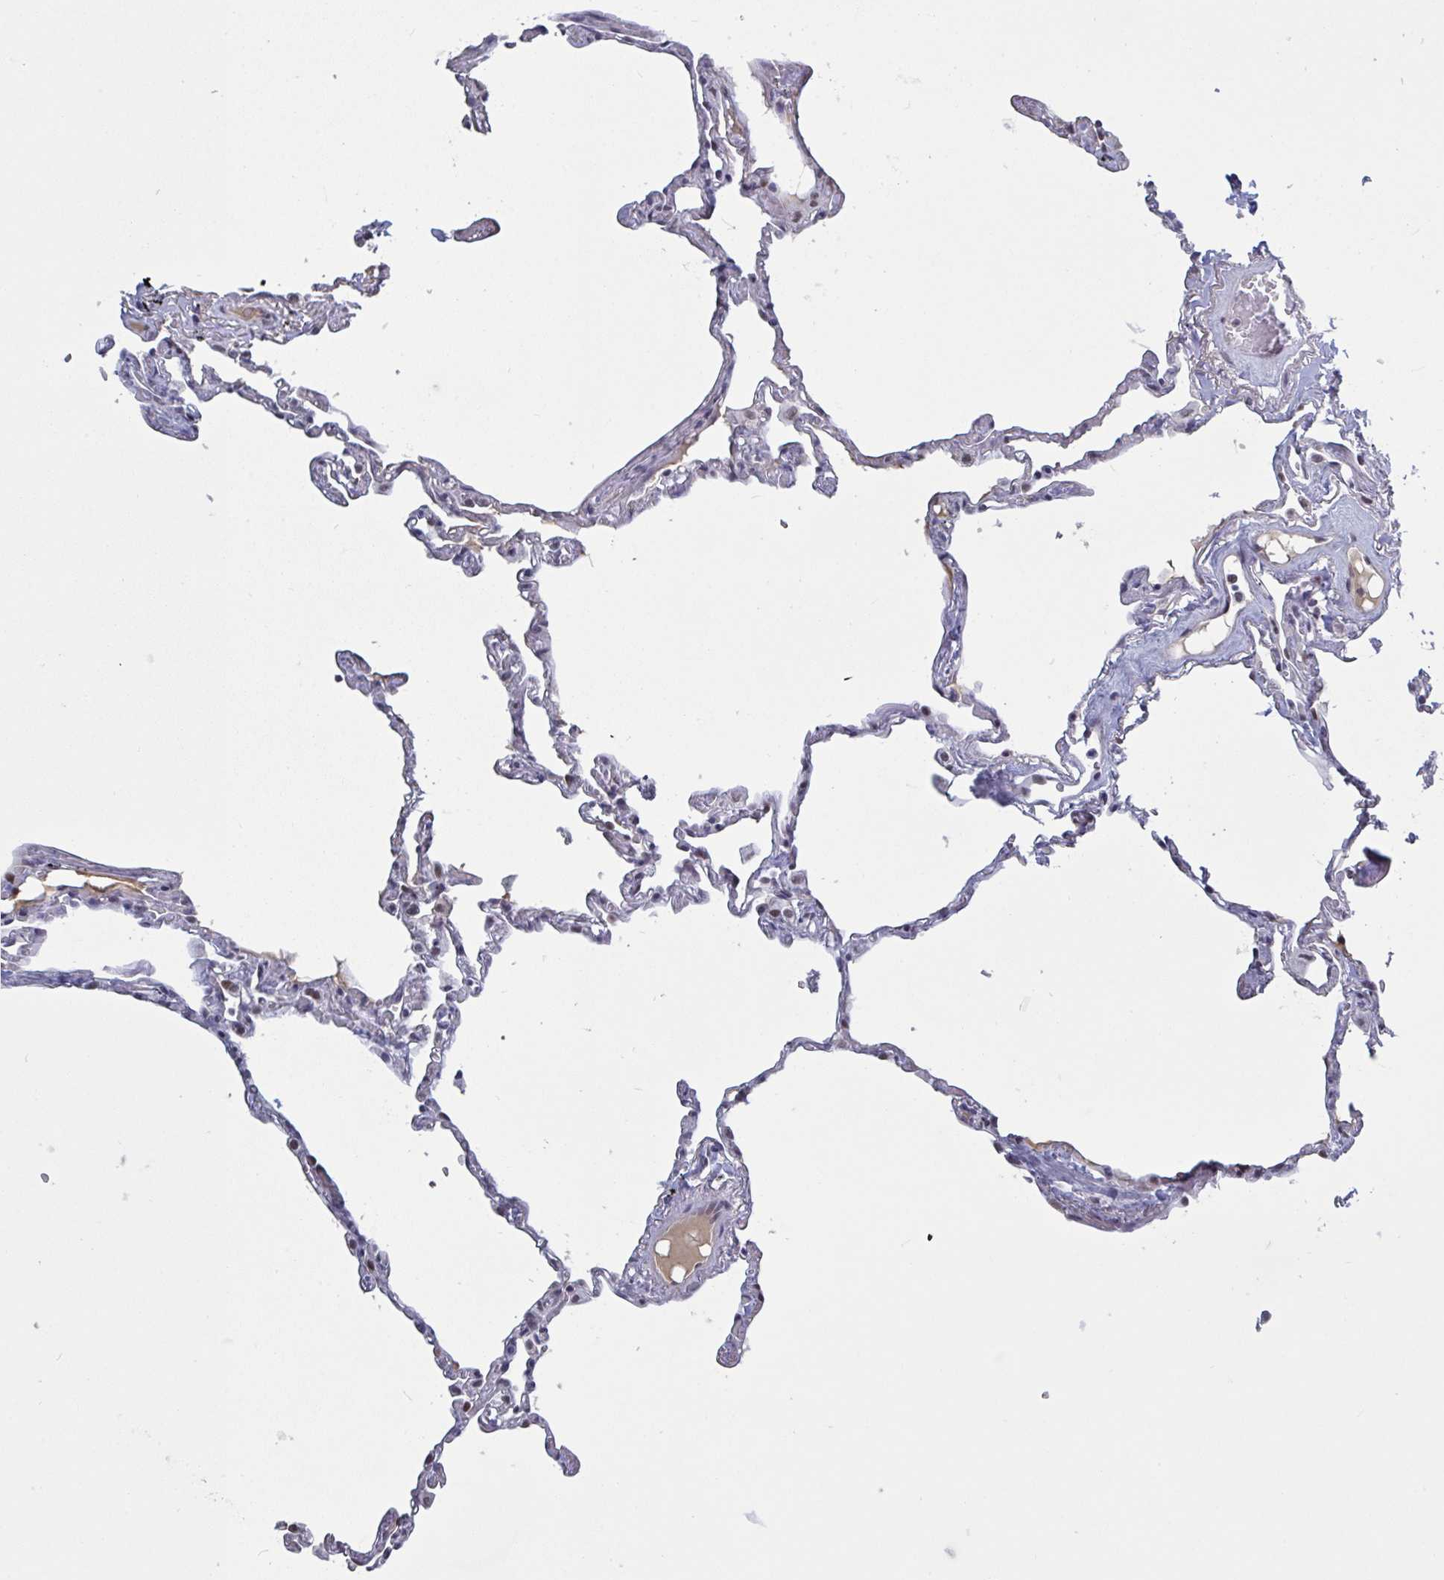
{"staining": {"intensity": "moderate", "quantity": "25%-75%", "location": "nuclear"}, "tissue": "lung", "cell_type": "Alveolar cells", "image_type": "normal", "snomed": [{"axis": "morphology", "description": "Normal tissue, NOS"}, {"axis": "topography", "description": "Lung"}], "caption": "This micrograph displays immunohistochemistry (IHC) staining of benign human lung, with medium moderate nuclear expression in approximately 25%-75% of alveolar cells.", "gene": "BCL7B", "patient": {"sex": "female", "age": 67}}